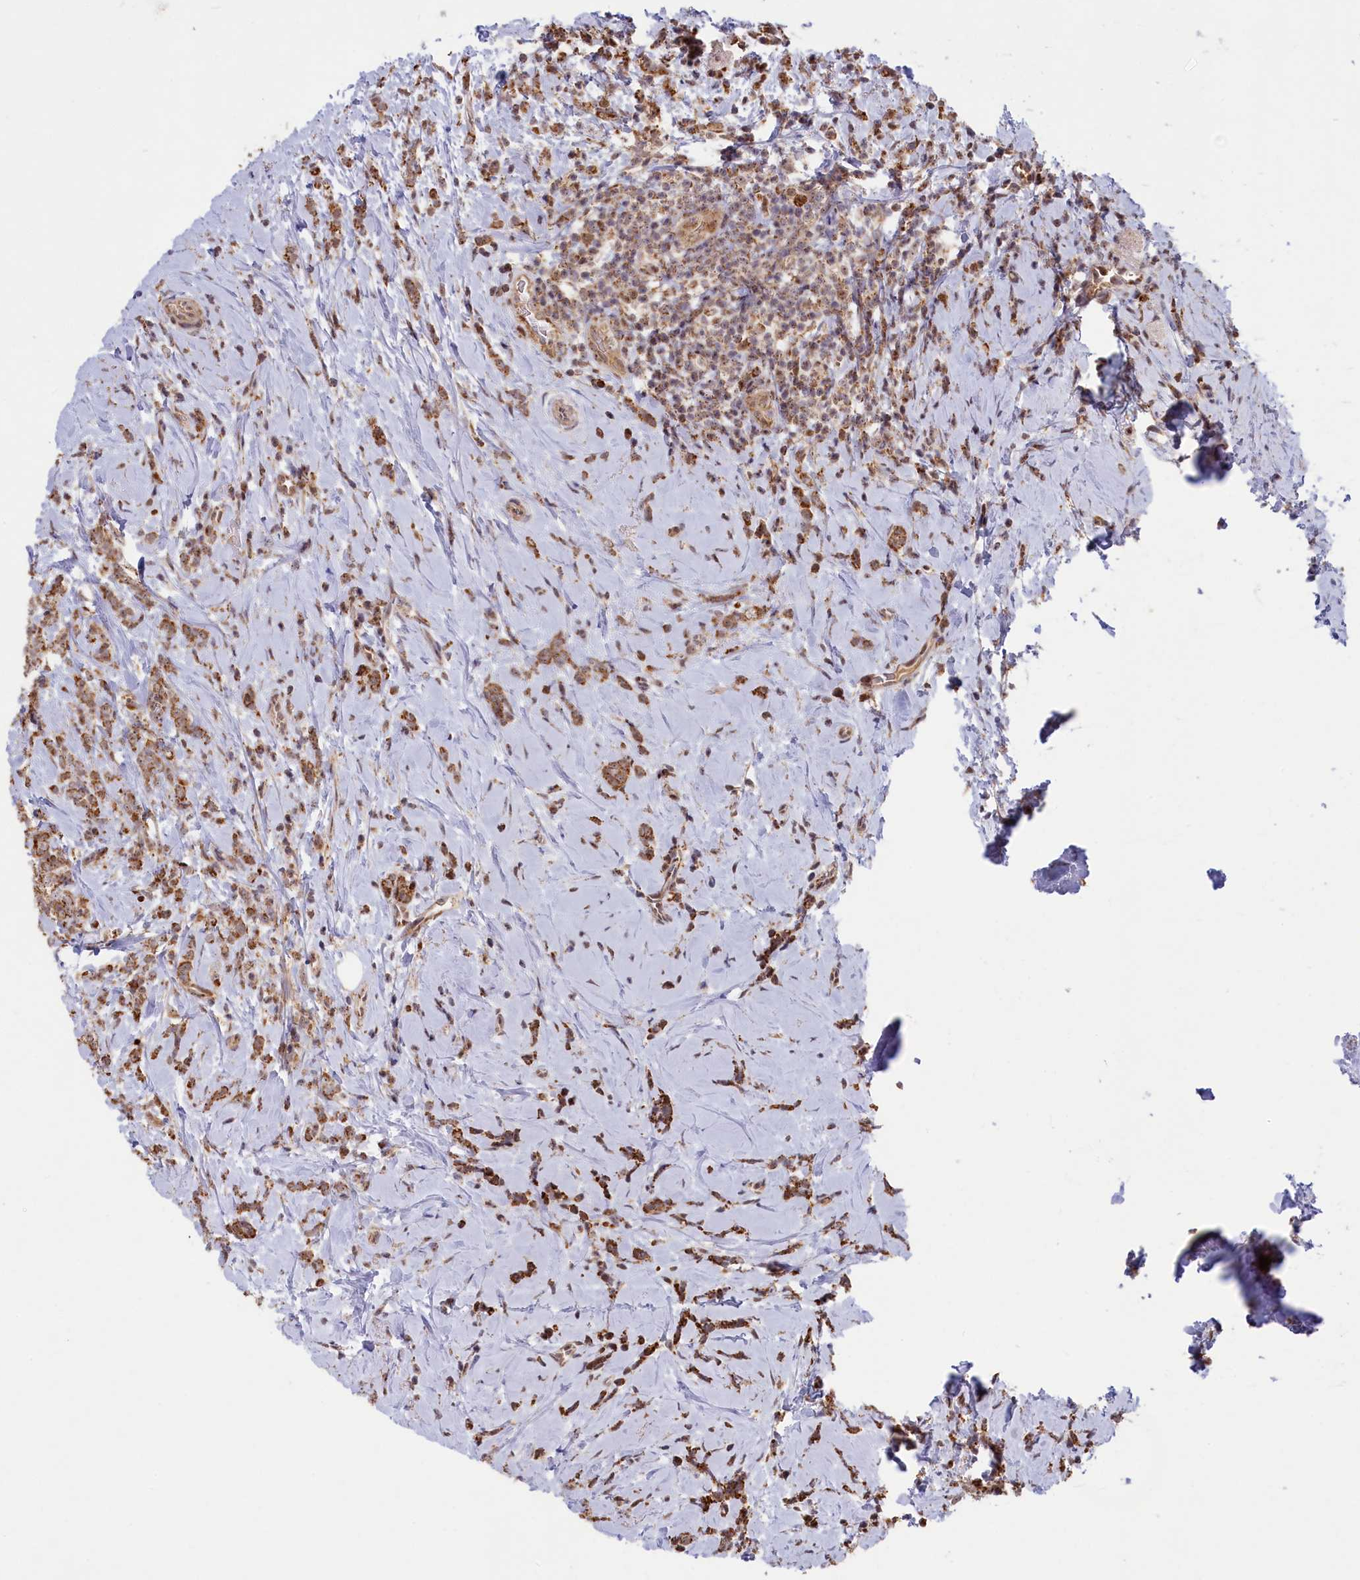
{"staining": {"intensity": "moderate", "quantity": ">75%", "location": "cytoplasmic/membranous"}, "tissue": "breast cancer", "cell_type": "Tumor cells", "image_type": "cancer", "snomed": [{"axis": "morphology", "description": "Lobular carcinoma"}, {"axis": "topography", "description": "Breast"}], "caption": "Breast lobular carcinoma stained with a brown dye reveals moderate cytoplasmic/membranous positive positivity in approximately >75% of tumor cells.", "gene": "DUS3L", "patient": {"sex": "female", "age": 58}}